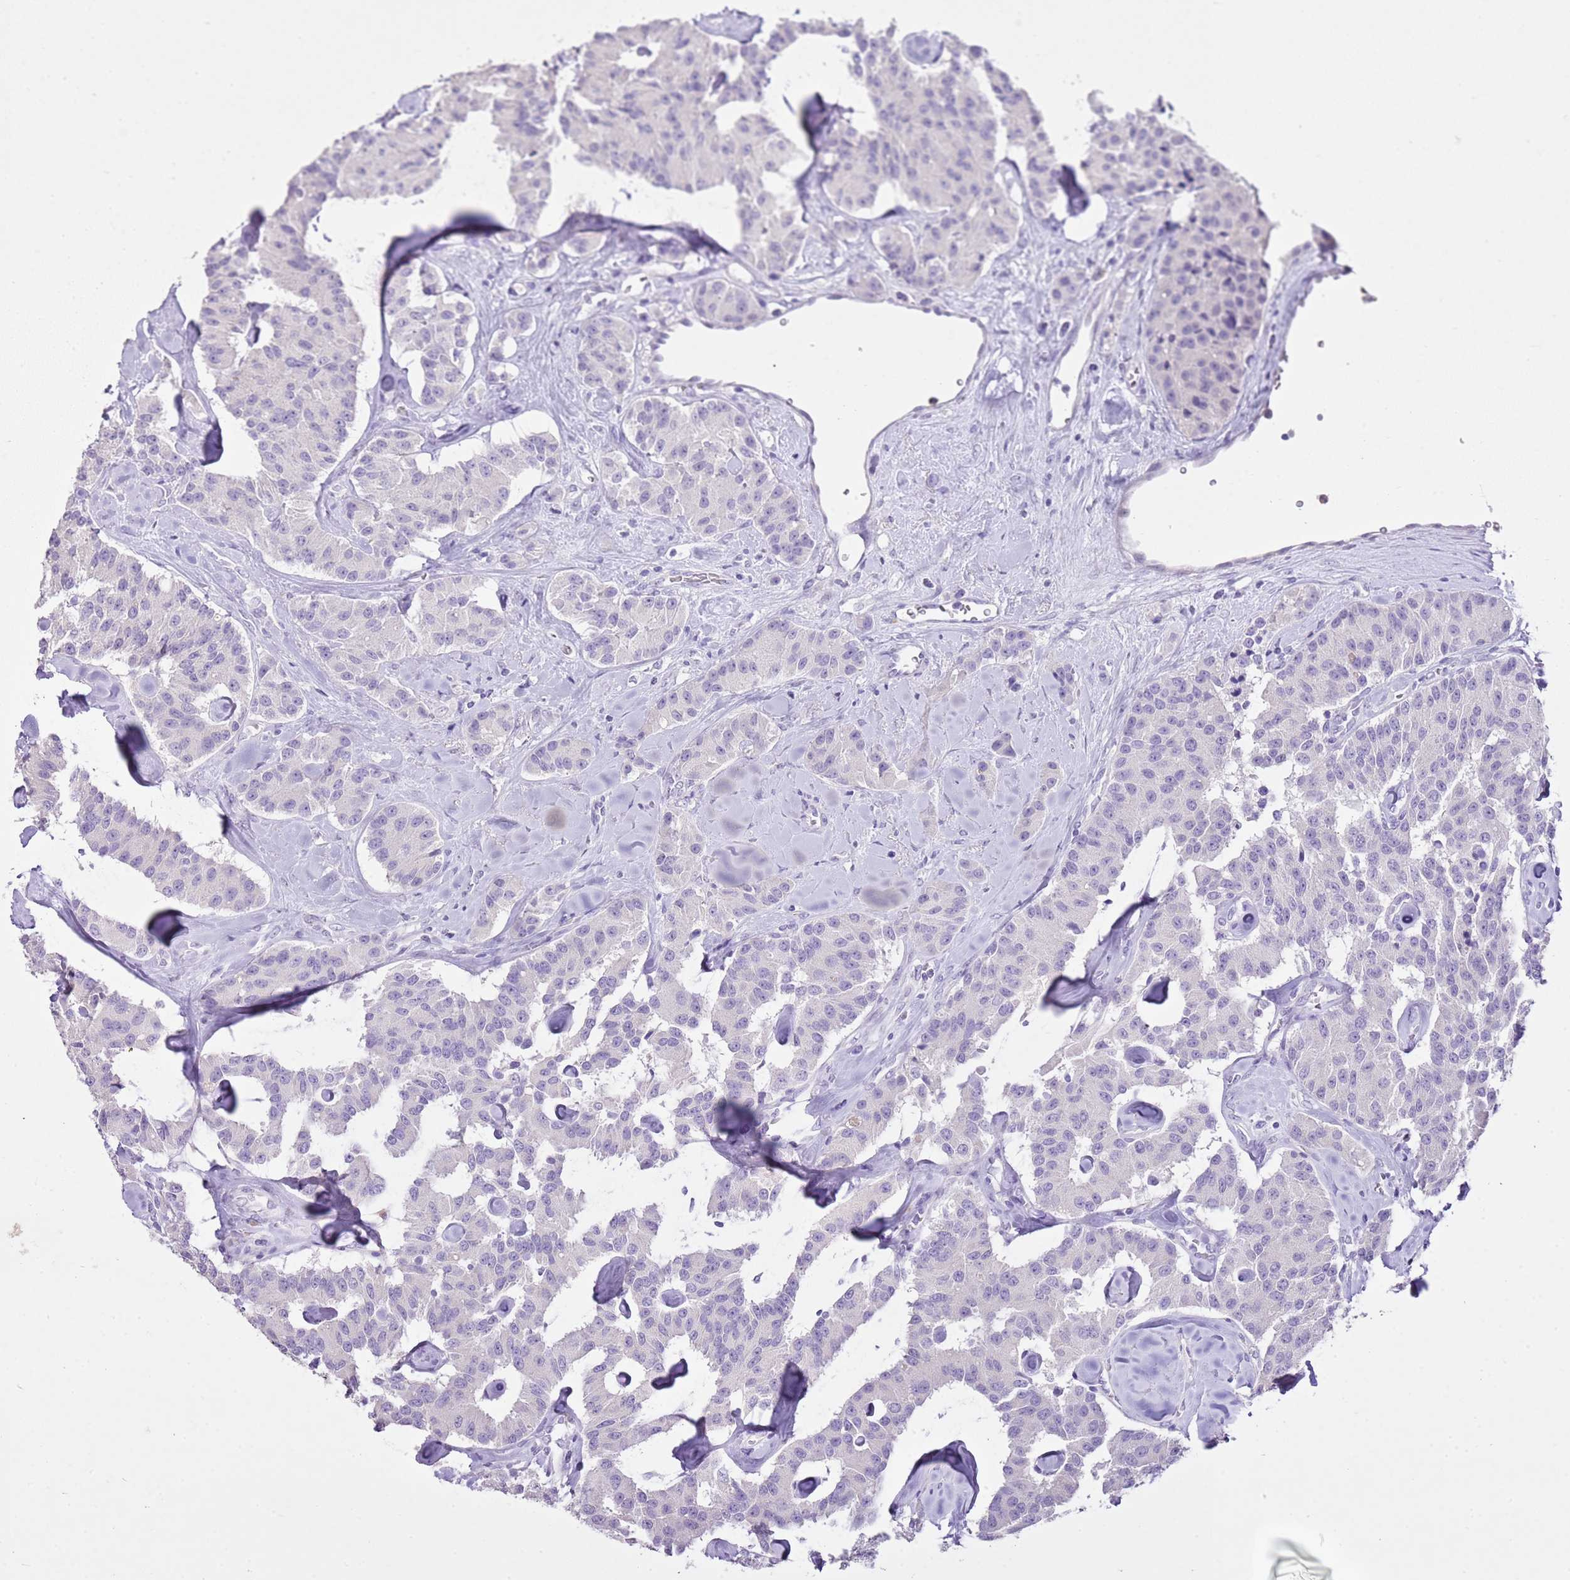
{"staining": {"intensity": "negative", "quantity": "none", "location": "none"}, "tissue": "carcinoid", "cell_type": "Tumor cells", "image_type": "cancer", "snomed": [{"axis": "morphology", "description": "Carcinoid, malignant, NOS"}, {"axis": "topography", "description": "Pancreas"}], "caption": "Human carcinoid stained for a protein using immunohistochemistry (IHC) demonstrates no positivity in tumor cells.", "gene": "XPO7", "patient": {"sex": "male", "age": 41}}